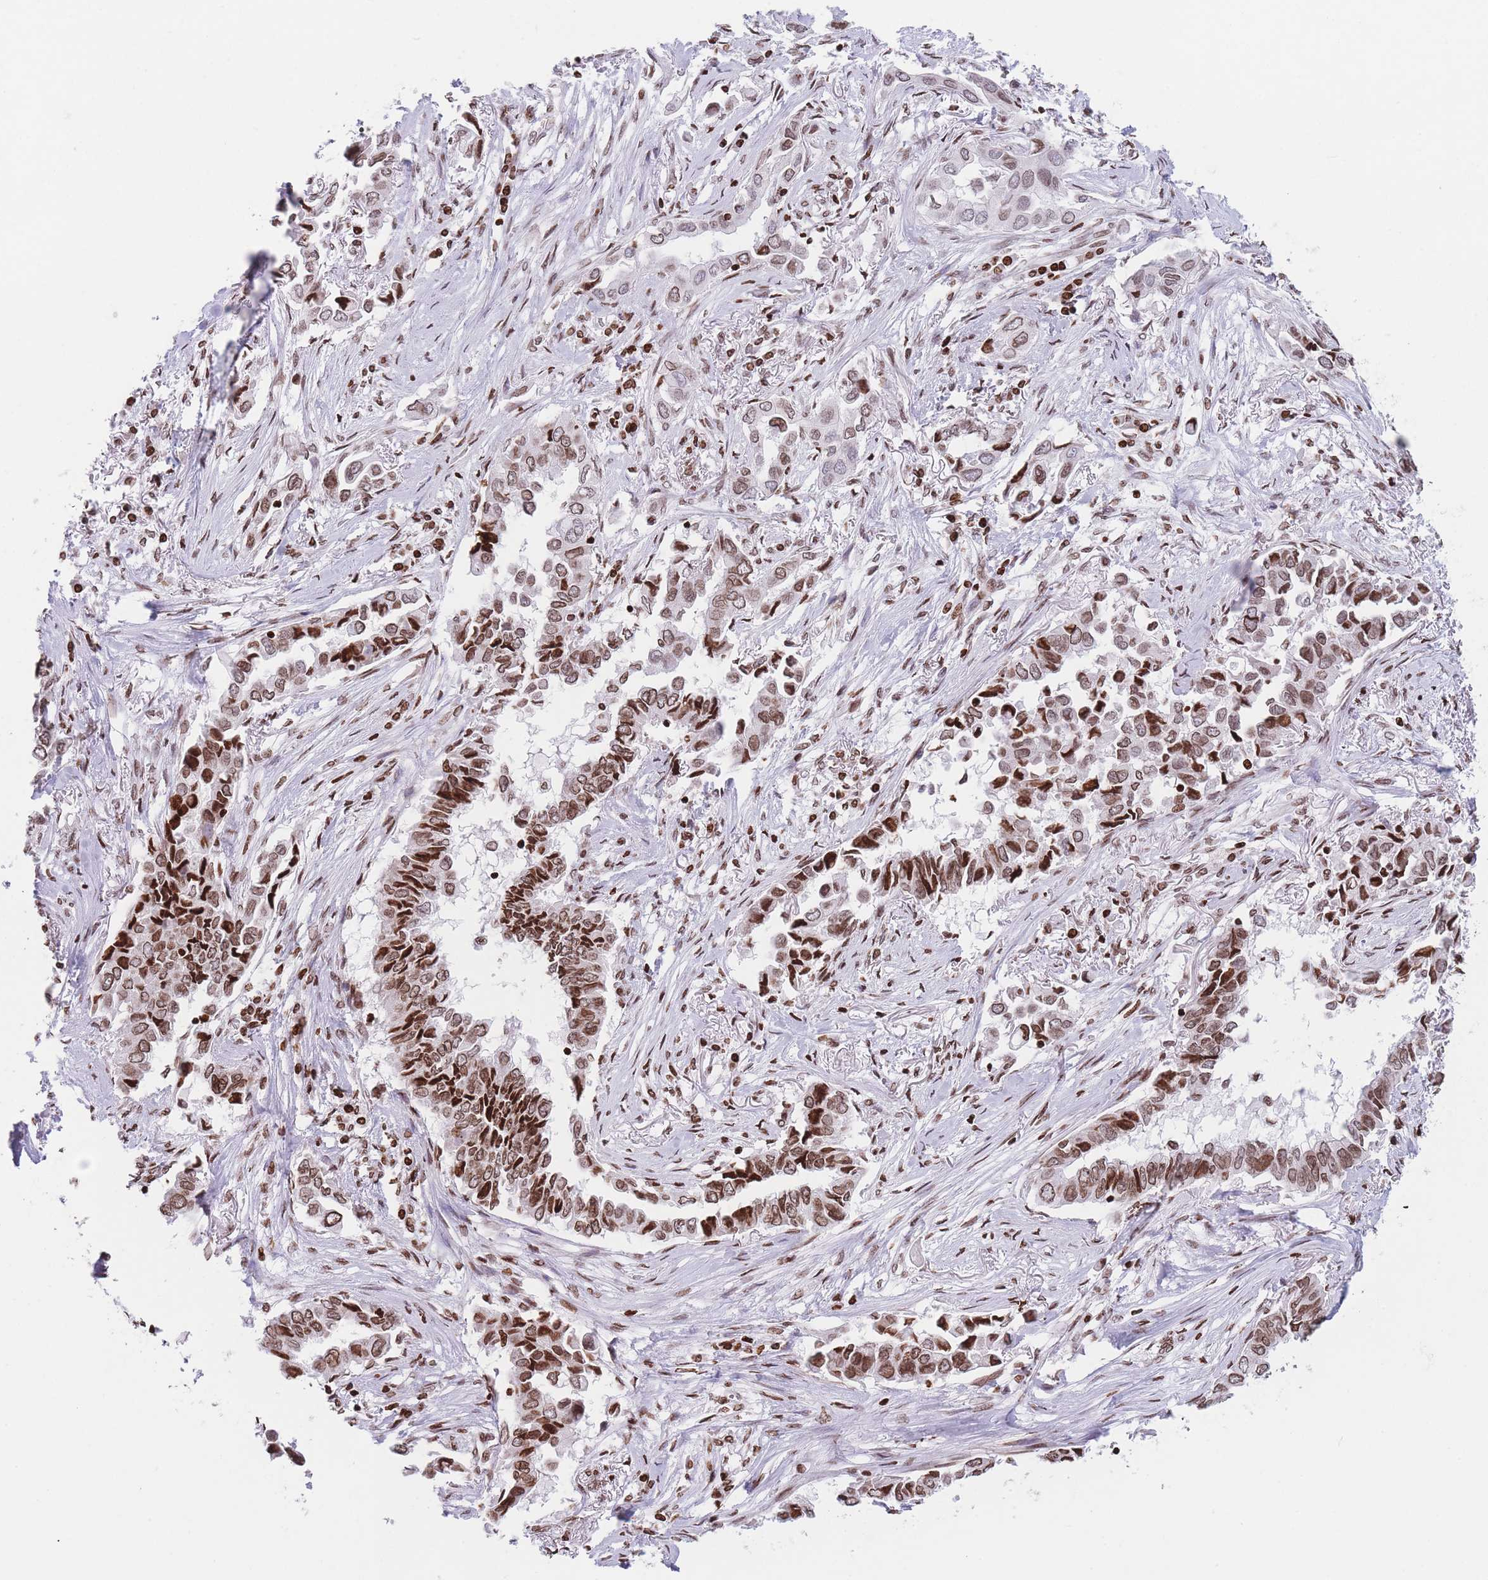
{"staining": {"intensity": "moderate", "quantity": ">75%", "location": "nuclear"}, "tissue": "lung cancer", "cell_type": "Tumor cells", "image_type": "cancer", "snomed": [{"axis": "morphology", "description": "Adenocarcinoma, NOS"}, {"axis": "topography", "description": "Lung"}], "caption": "IHC (DAB) staining of lung cancer exhibits moderate nuclear protein expression in about >75% of tumor cells.", "gene": "AK9", "patient": {"sex": "female", "age": 76}}